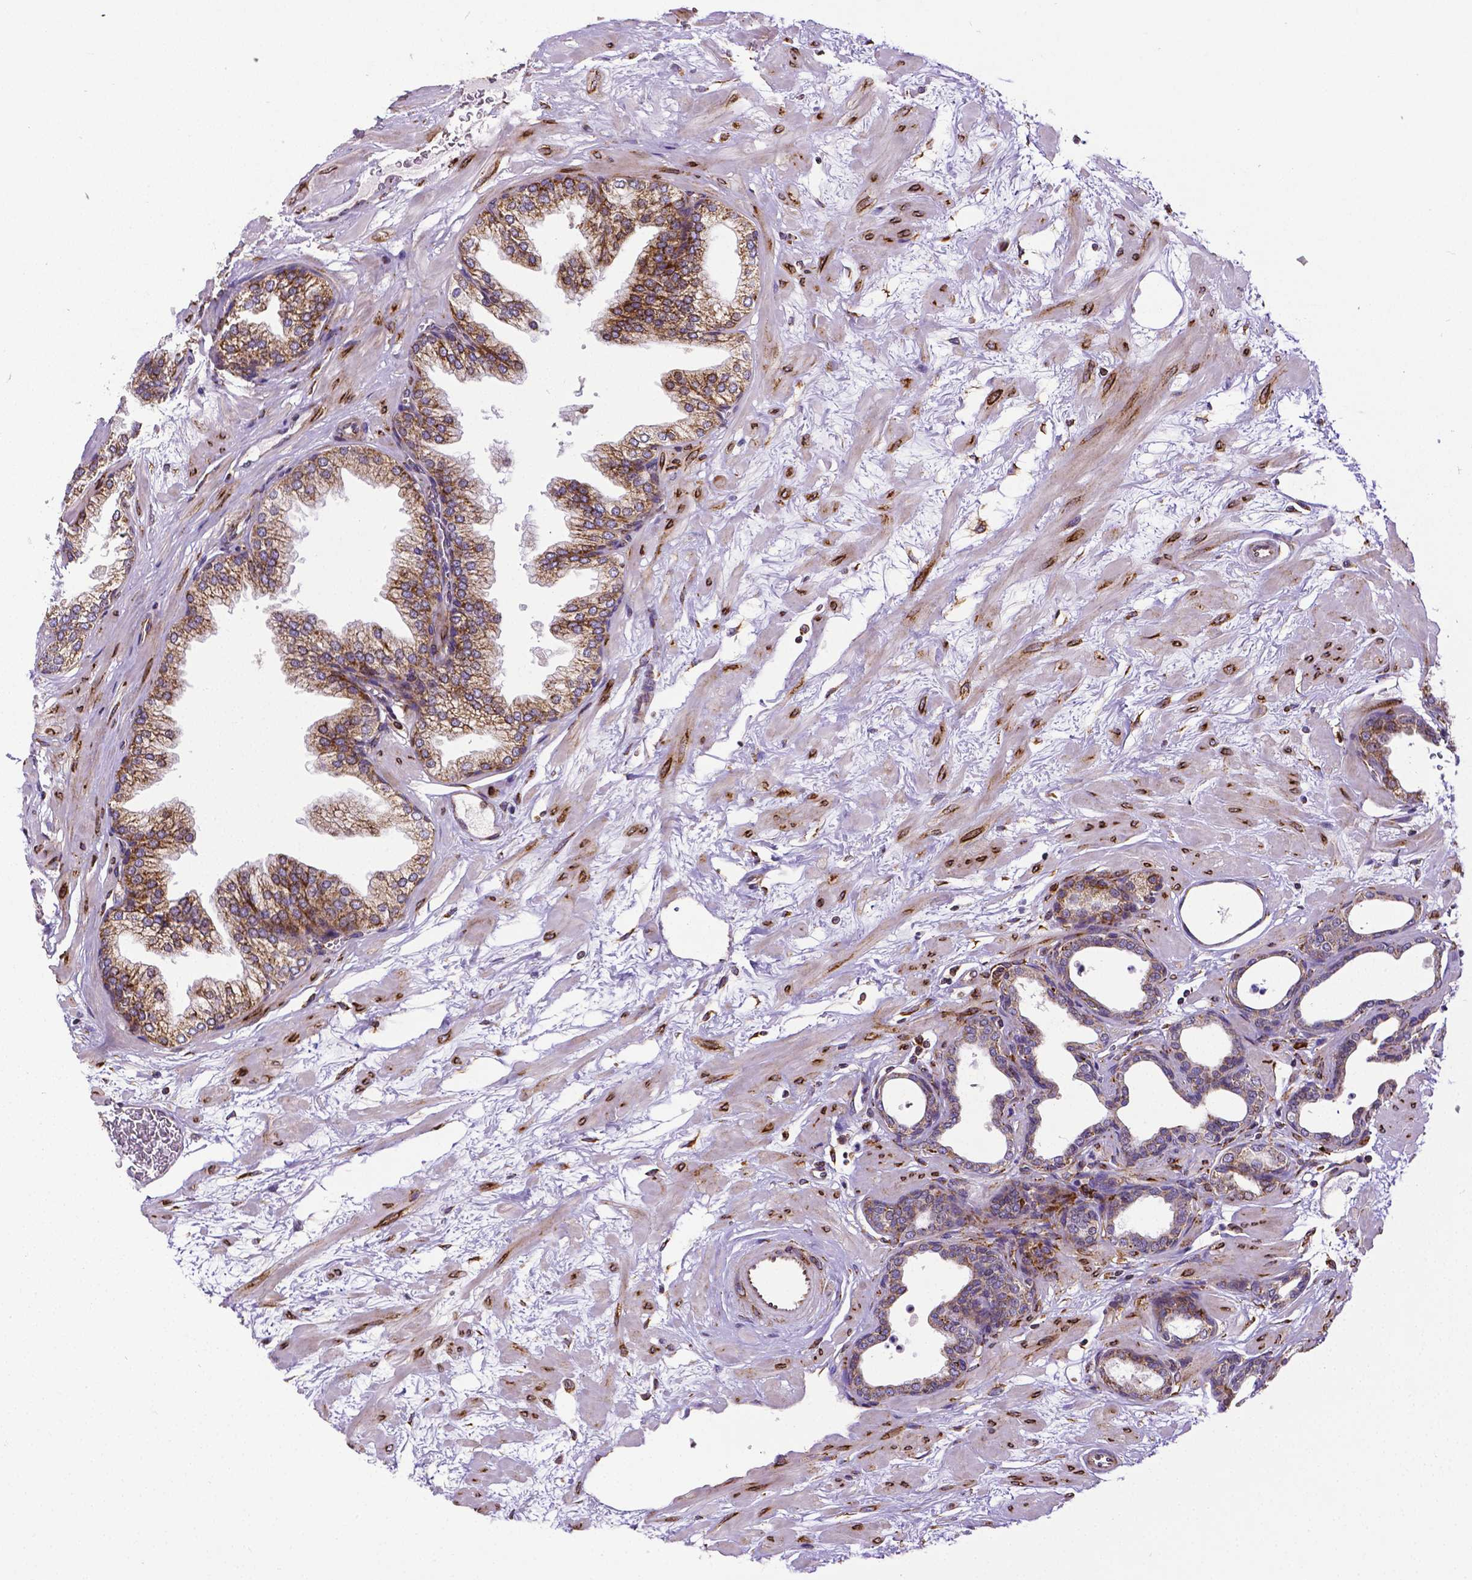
{"staining": {"intensity": "moderate", "quantity": ">75%", "location": "cytoplasmic/membranous"}, "tissue": "prostate", "cell_type": "Glandular cells", "image_type": "normal", "snomed": [{"axis": "morphology", "description": "Normal tissue, NOS"}, {"axis": "topography", "description": "Prostate"}], "caption": "A histopathology image showing moderate cytoplasmic/membranous expression in about >75% of glandular cells in benign prostate, as visualized by brown immunohistochemical staining.", "gene": "MTDH", "patient": {"sex": "male", "age": 37}}